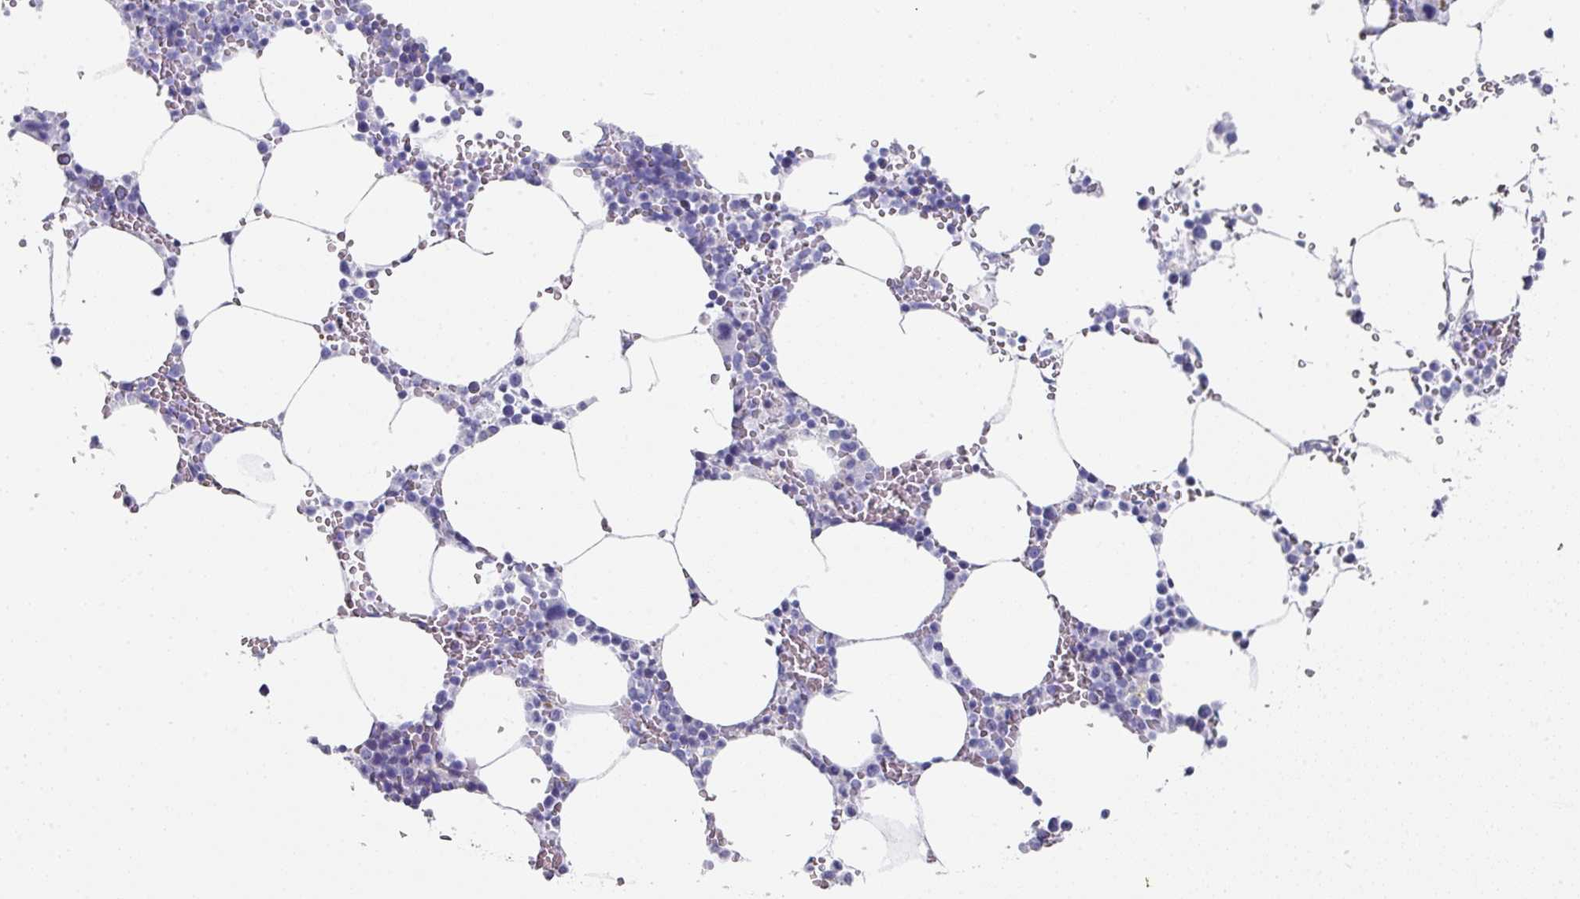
{"staining": {"intensity": "negative", "quantity": "none", "location": "none"}, "tissue": "bone marrow", "cell_type": "Hematopoietic cells", "image_type": "normal", "snomed": [{"axis": "morphology", "description": "Normal tissue, NOS"}, {"axis": "topography", "description": "Bone marrow"}], "caption": "Protein analysis of unremarkable bone marrow demonstrates no significant positivity in hematopoietic cells.", "gene": "SETBP1", "patient": {"sex": "male", "age": 70}}